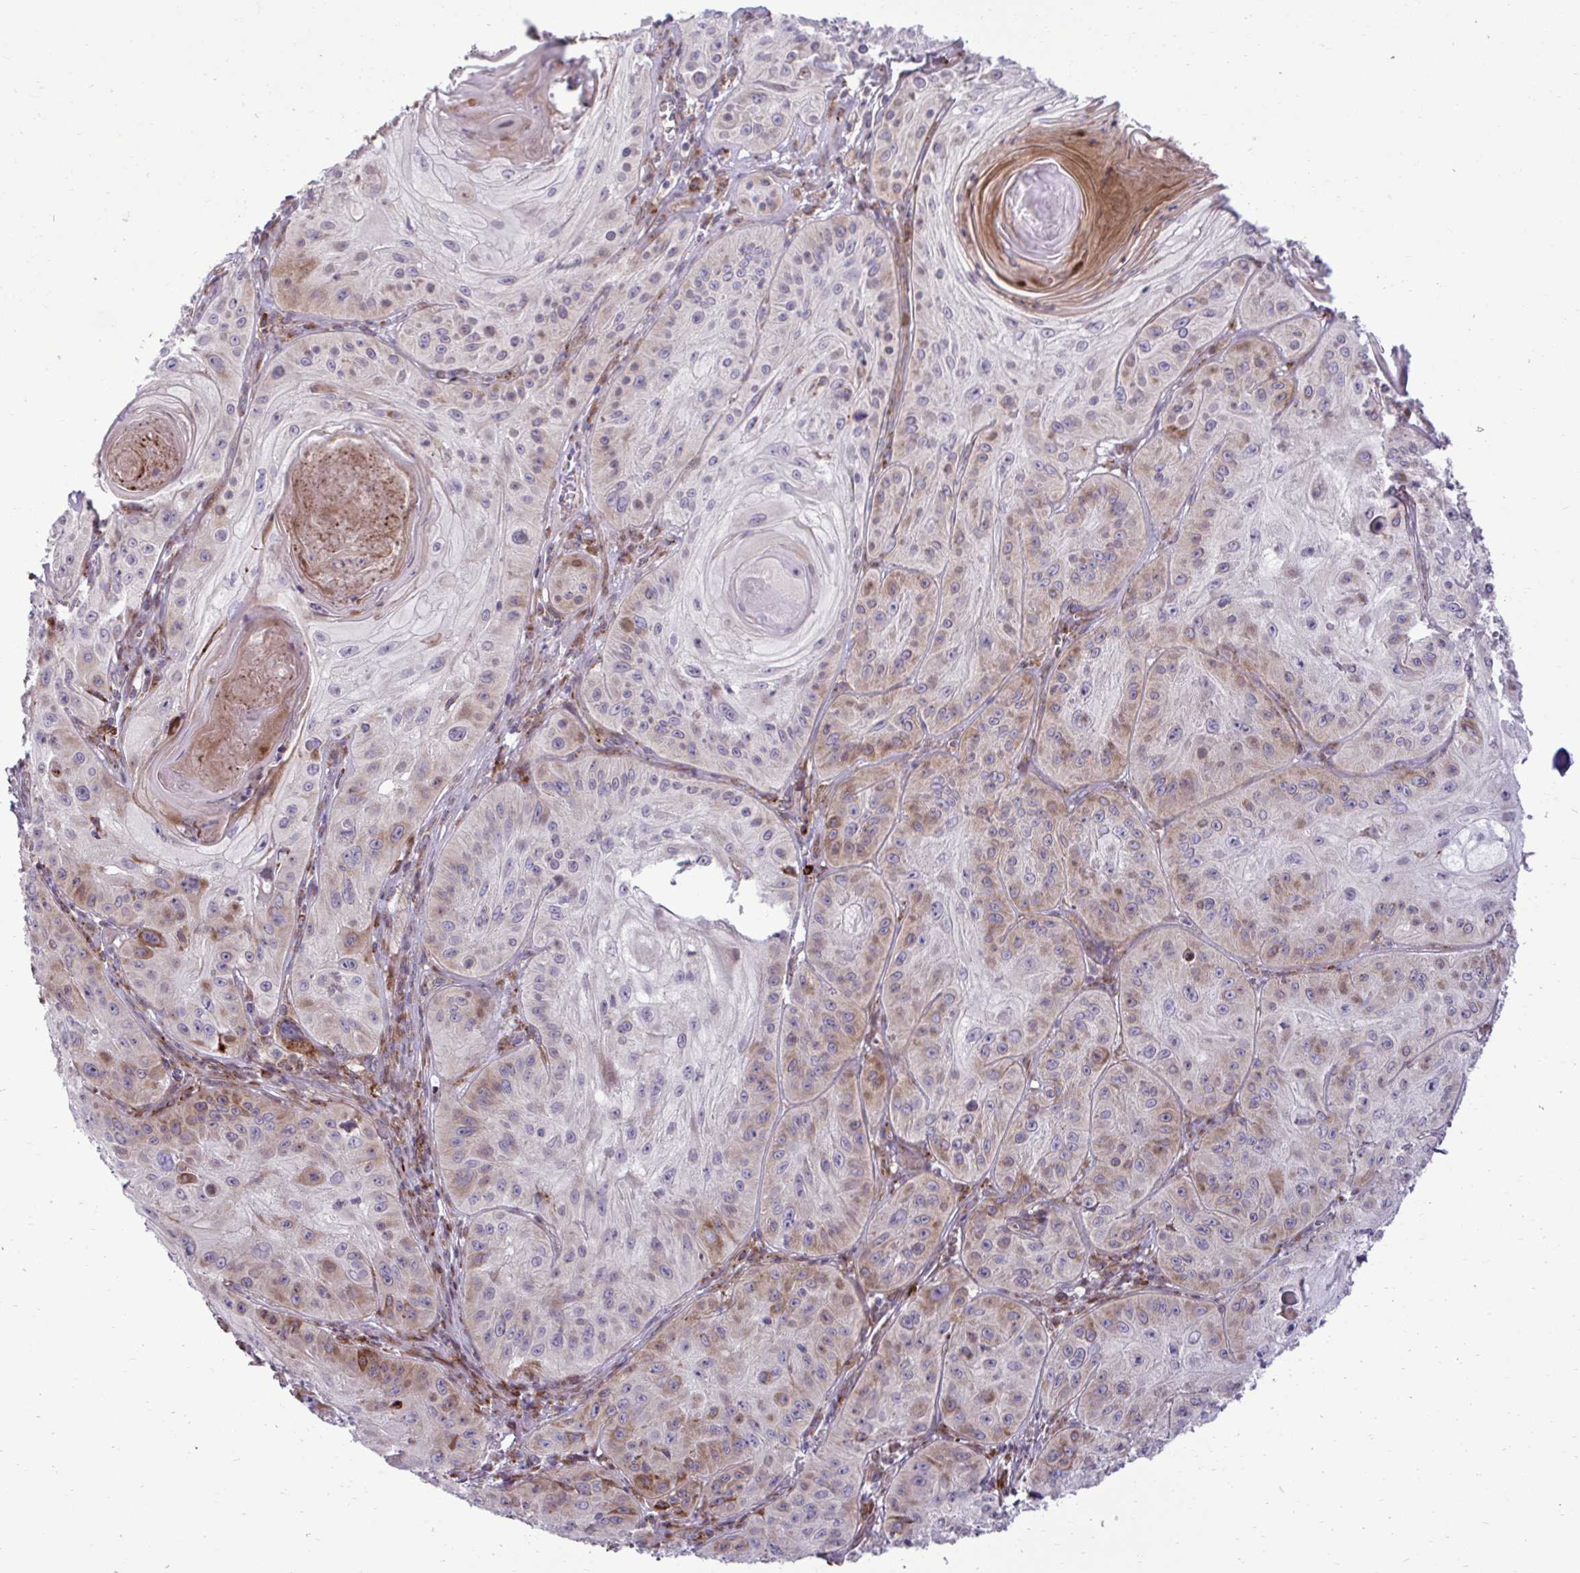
{"staining": {"intensity": "weak", "quantity": "<25%", "location": "cytoplasmic/membranous"}, "tissue": "skin cancer", "cell_type": "Tumor cells", "image_type": "cancer", "snomed": [{"axis": "morphology", "description": "Squamous cell carcinoma, NOS"}, {"axis": "topography", "description": "Skin"}], "caption": "Skin cancer was stained to show a protein in brown. There is no significant positivity in tumor cells.", "gene": "LIMS1", "patient": {"sex": "male", "age": 85}}